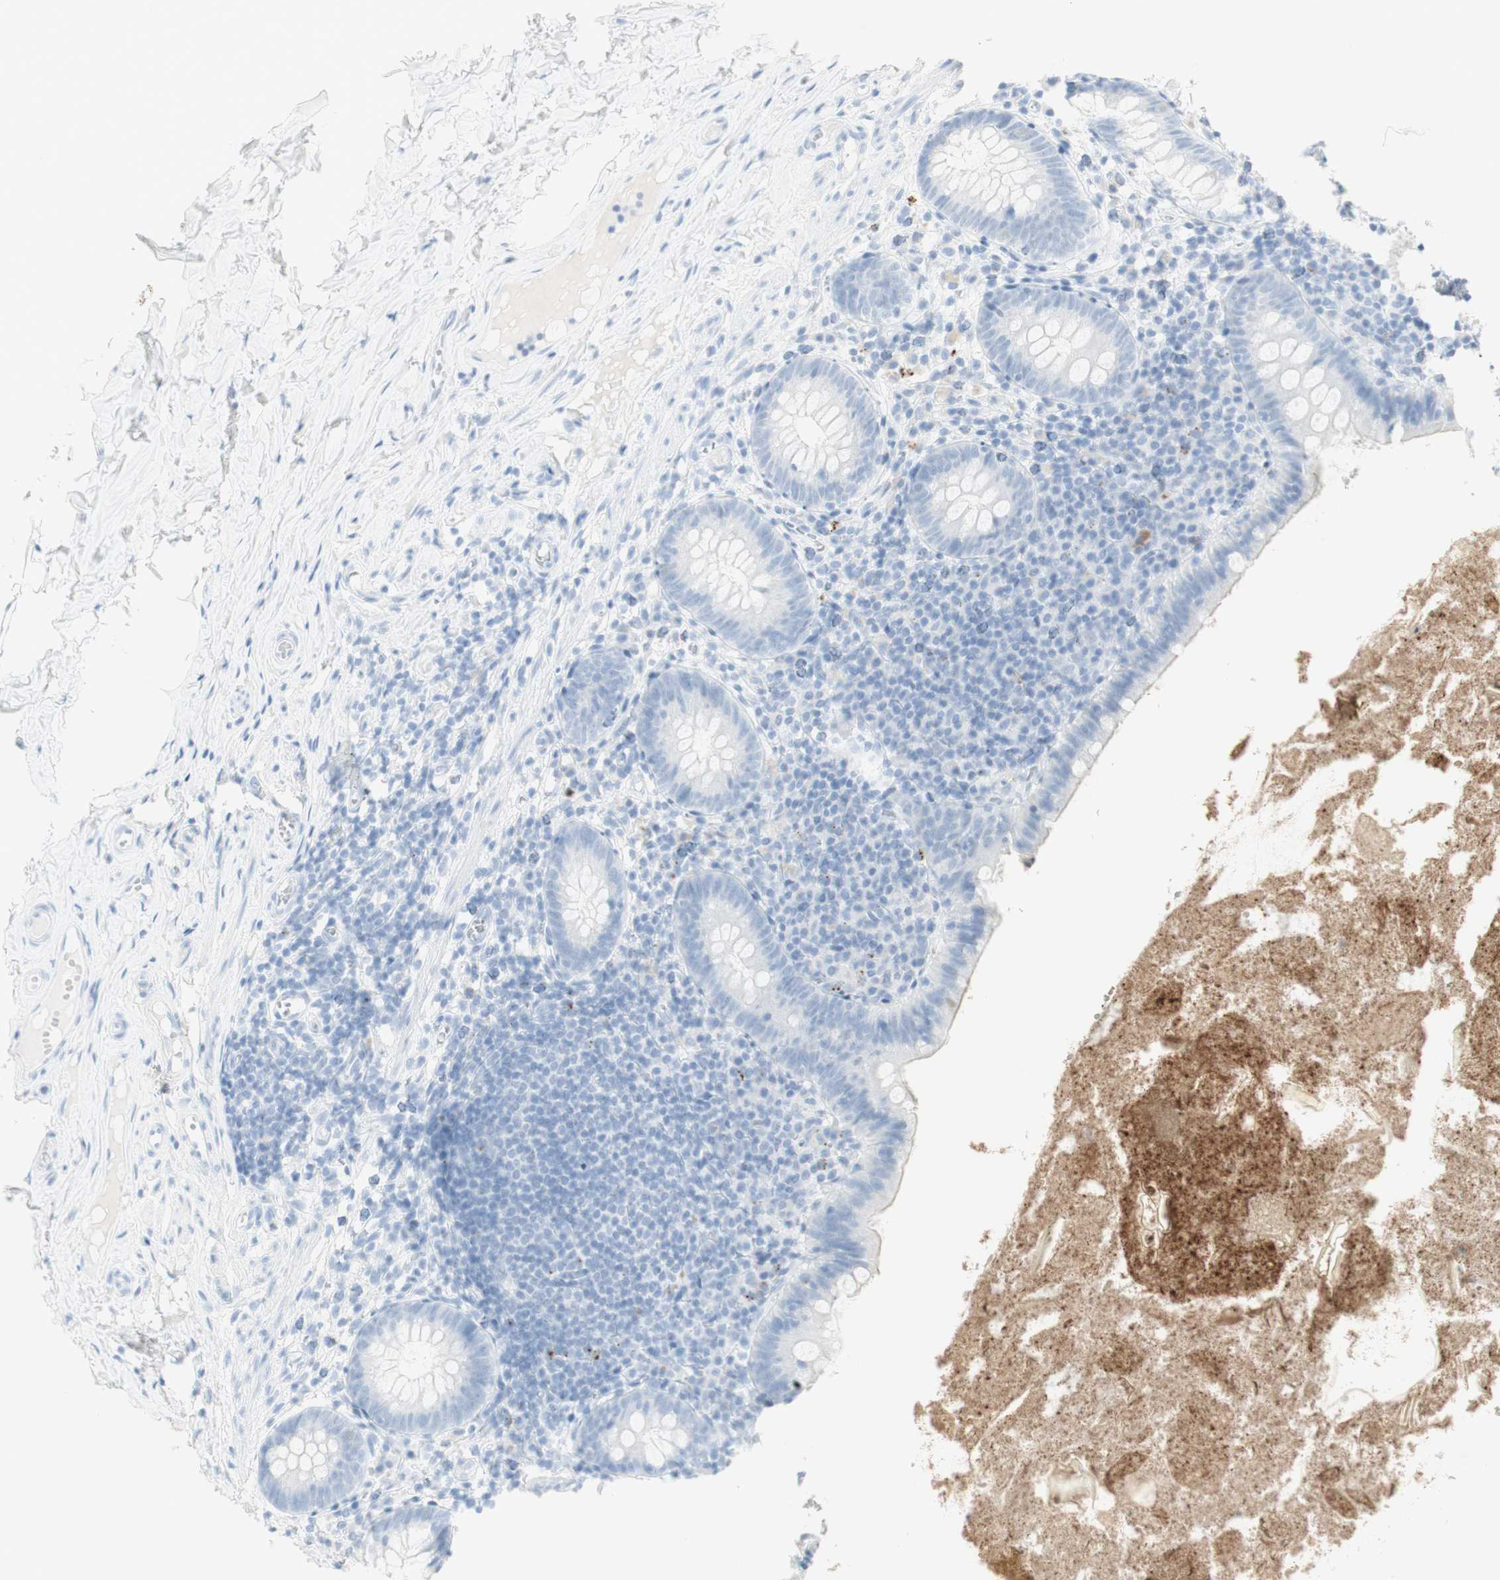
{"staining": {"intensity": "negative", "quantity": "none", "location": "none"}, "tissue": "appendix", "cell_type": "Glandular cells", "image_type": "normal", "snomed": [{"axis": "morphology", "description": "Normal tissue, NOS"}, {"axis": "topography", "description": "Appendix"}], "caption": "This micrograph is of unremarkable appendix stained with IHC to label a protein in brown with the nuclei are counter-stained blue. There is no positivity in glandular cells.", "gene": "NAPSA", "patient": {"sex": "male", "age": 52}}